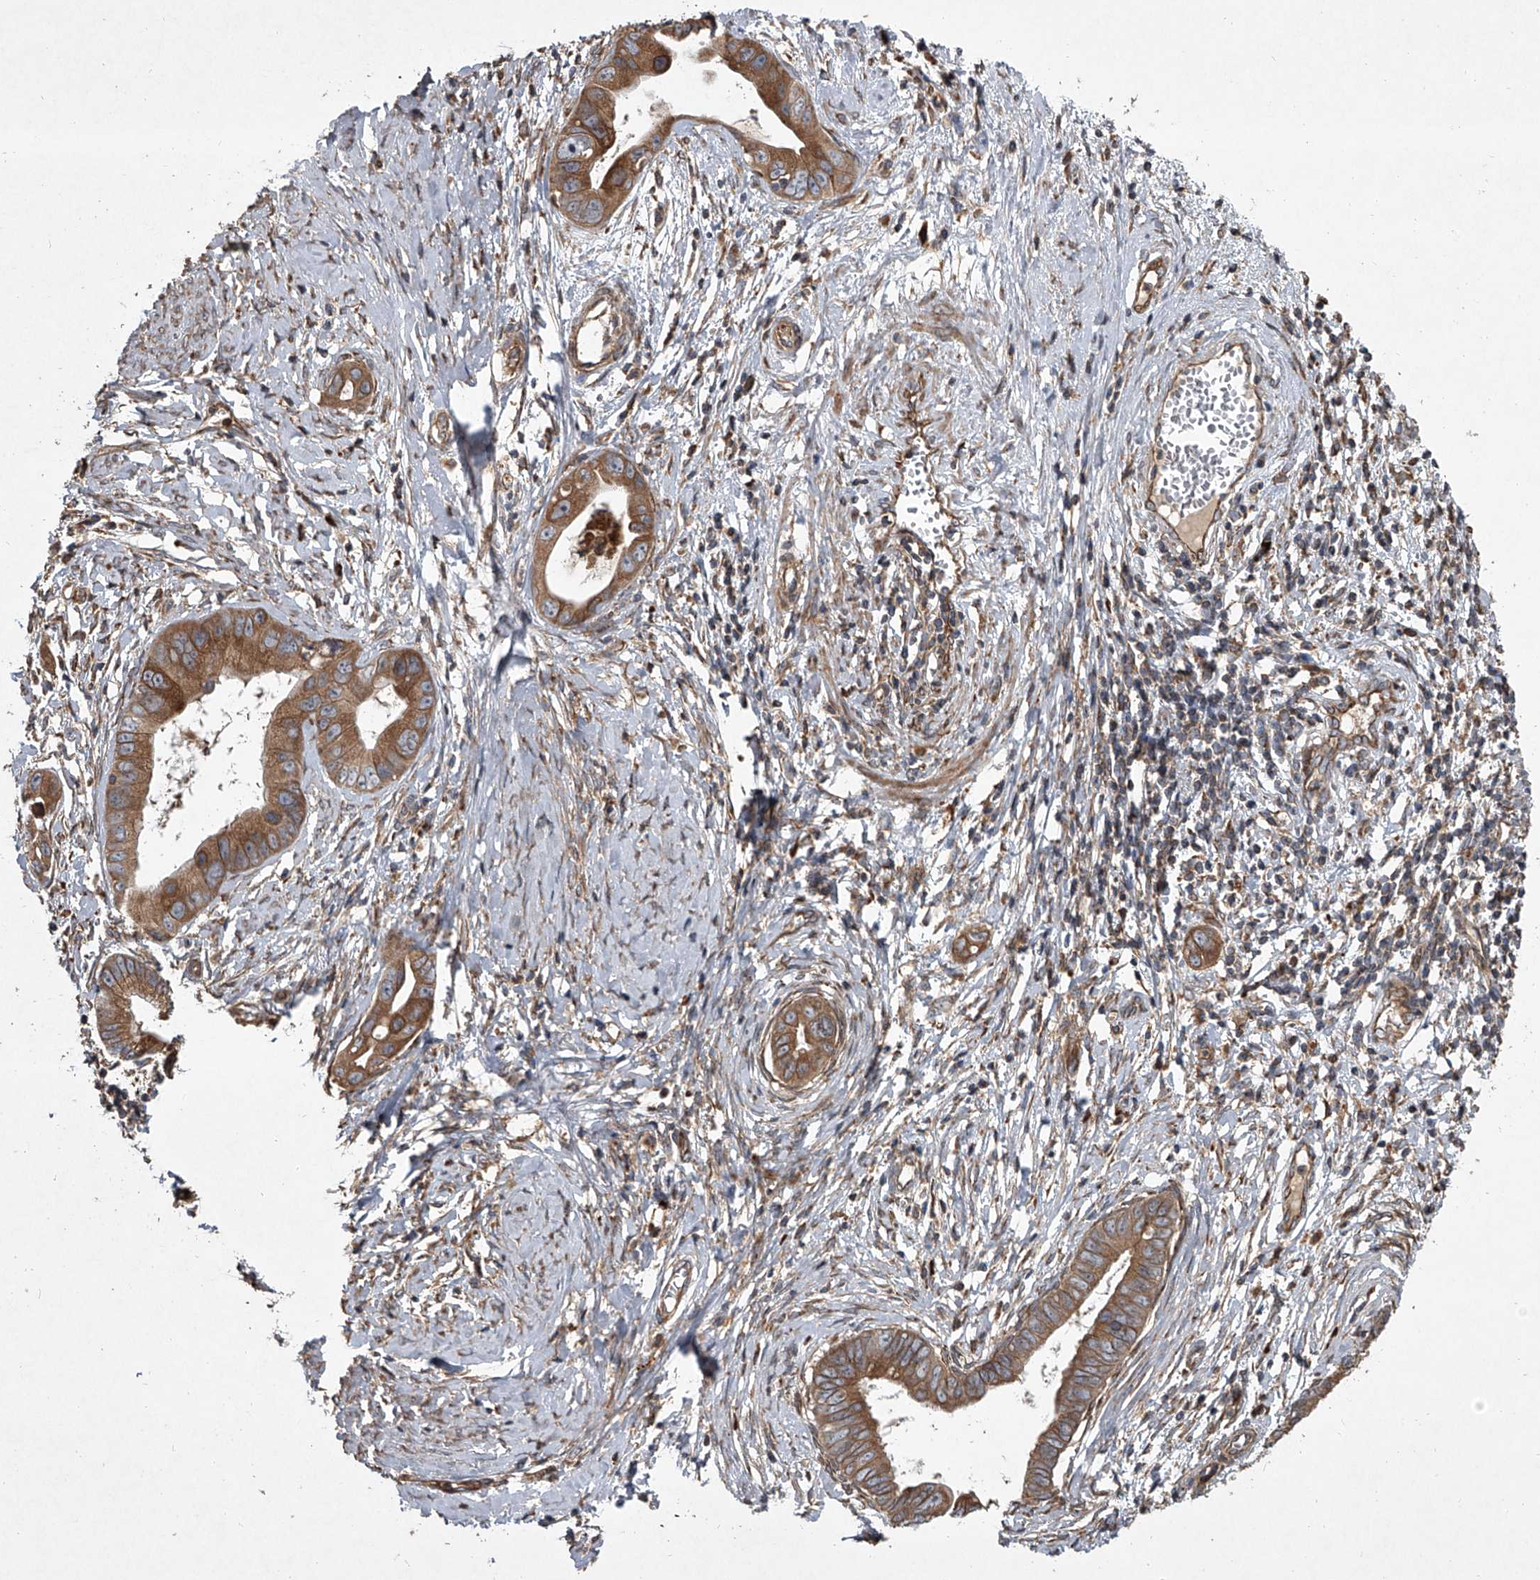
{"staining": {"intensity": "moderate", "quantity": ">75%", "location": "cytoplasmic/membranous"}, "tissue": "cervical cancer", "cell_type": "Tumor cells", "image_type": "cancer", "snomed": [{"axis": "morphology", "description": "Adenocarcinoma, NOS"}, {"axis": "topography", "description": "Cervix"}], "caption": "Immunohistochemistry of adenocarcinoma (cervical) displays medium levels of moderate cytoplasmic/membranous positivity in approximately >75% of tumor cells.", "gene": "EVA1C", "patient": {"sex": "female", "age": 44}}